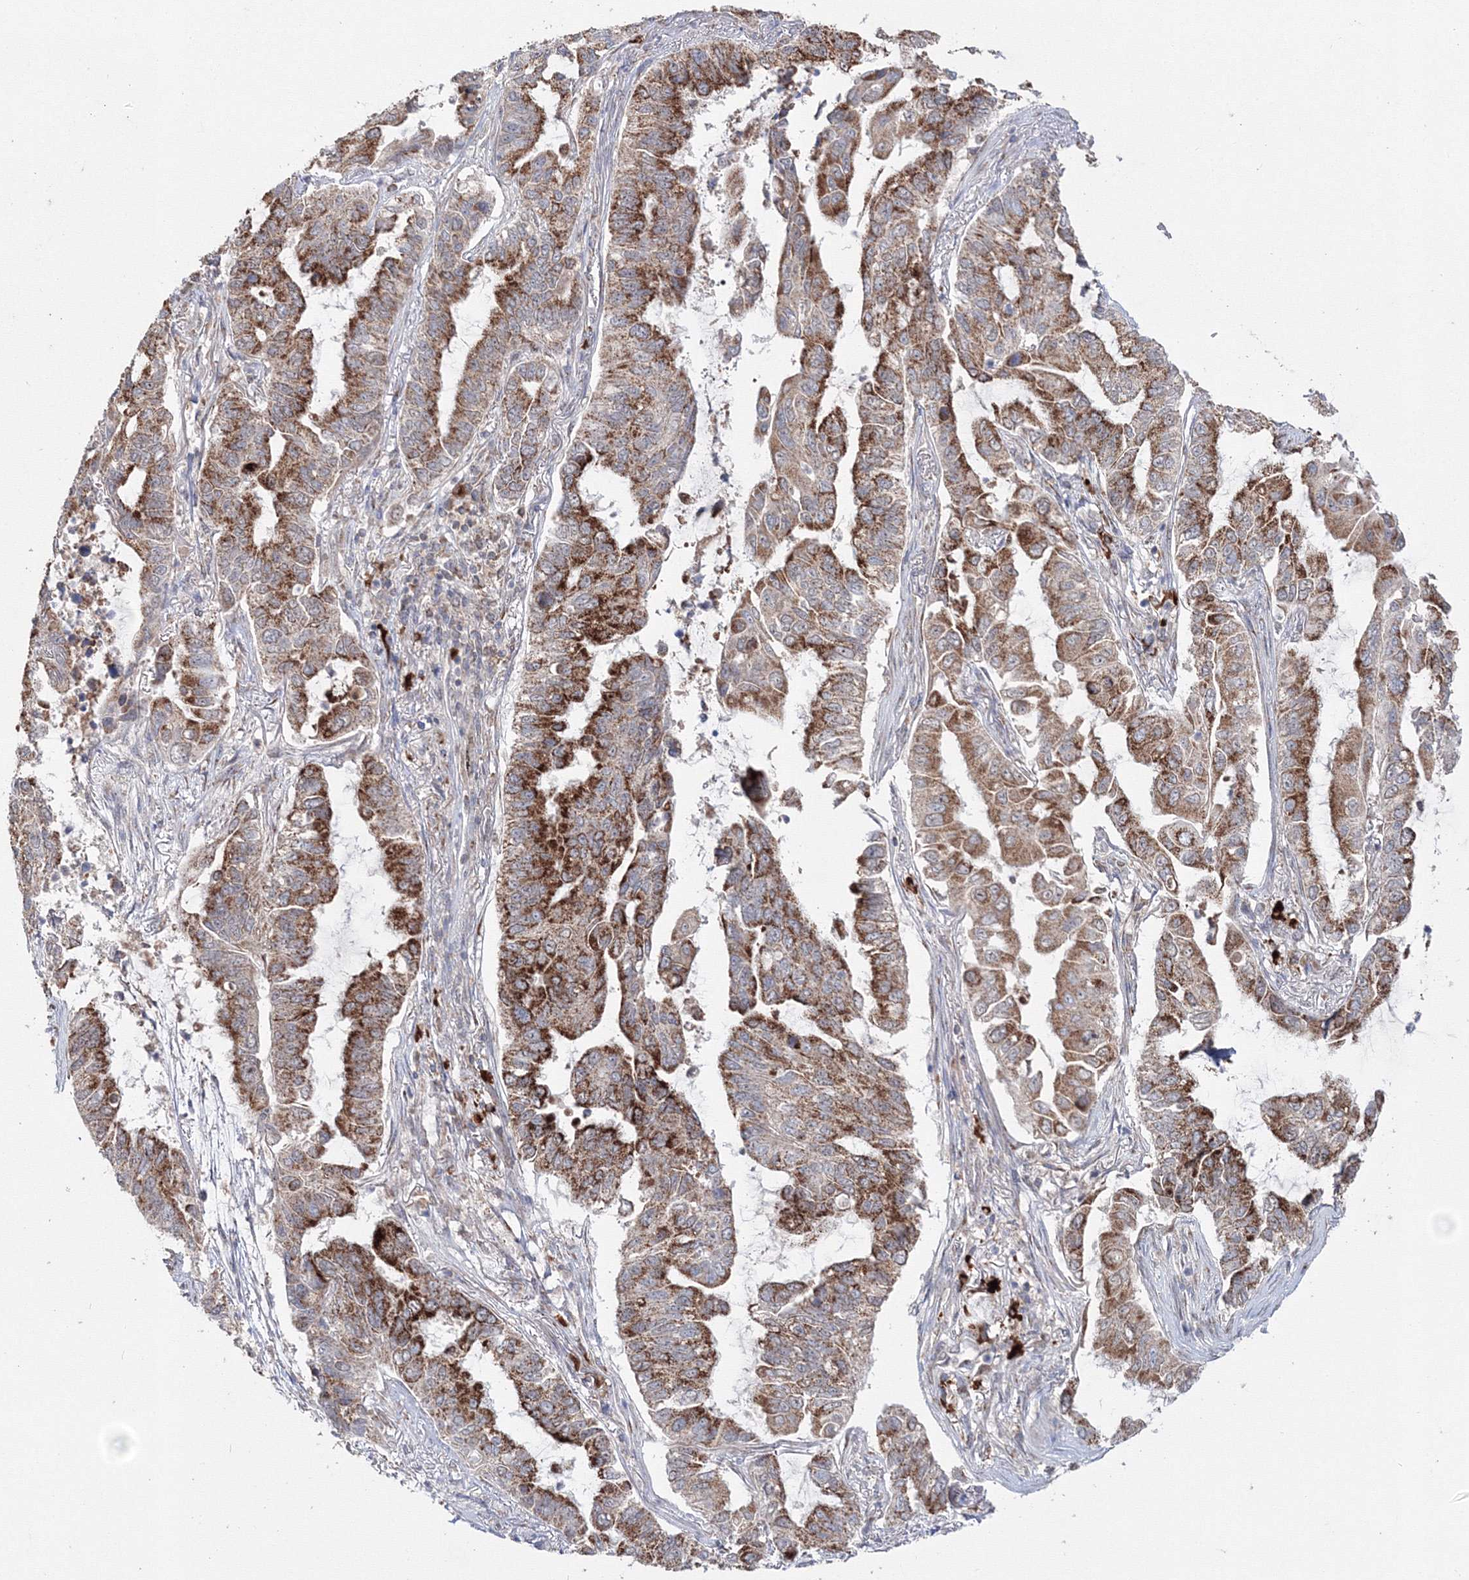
{"staining": {"intensity": "moderate", "quantity": ">75%", "location": "cytoplasmic/membranous"}, "tissue": "lung cancer", "cell_type": "Tumor cells", "image_type": "cancer", "snomed": [{"axis": "morphology", "description": "Adenocarcinoma, NOS"}, {"axis": "topography", "description": "Lung"}], "caption": "Immunohistochemistry histopathology image of neoplastic tissue: lung cancer (adenocarcinoma) stained using IHC exhibits medium levels of moderate protein expression localized specifically in the cytoplasmic/membranous of tumor cells, appearing as a cytoplasmic/membranous brown color.", "gene": "PEX13", "patient": {"sex": "male", "age": 64}}